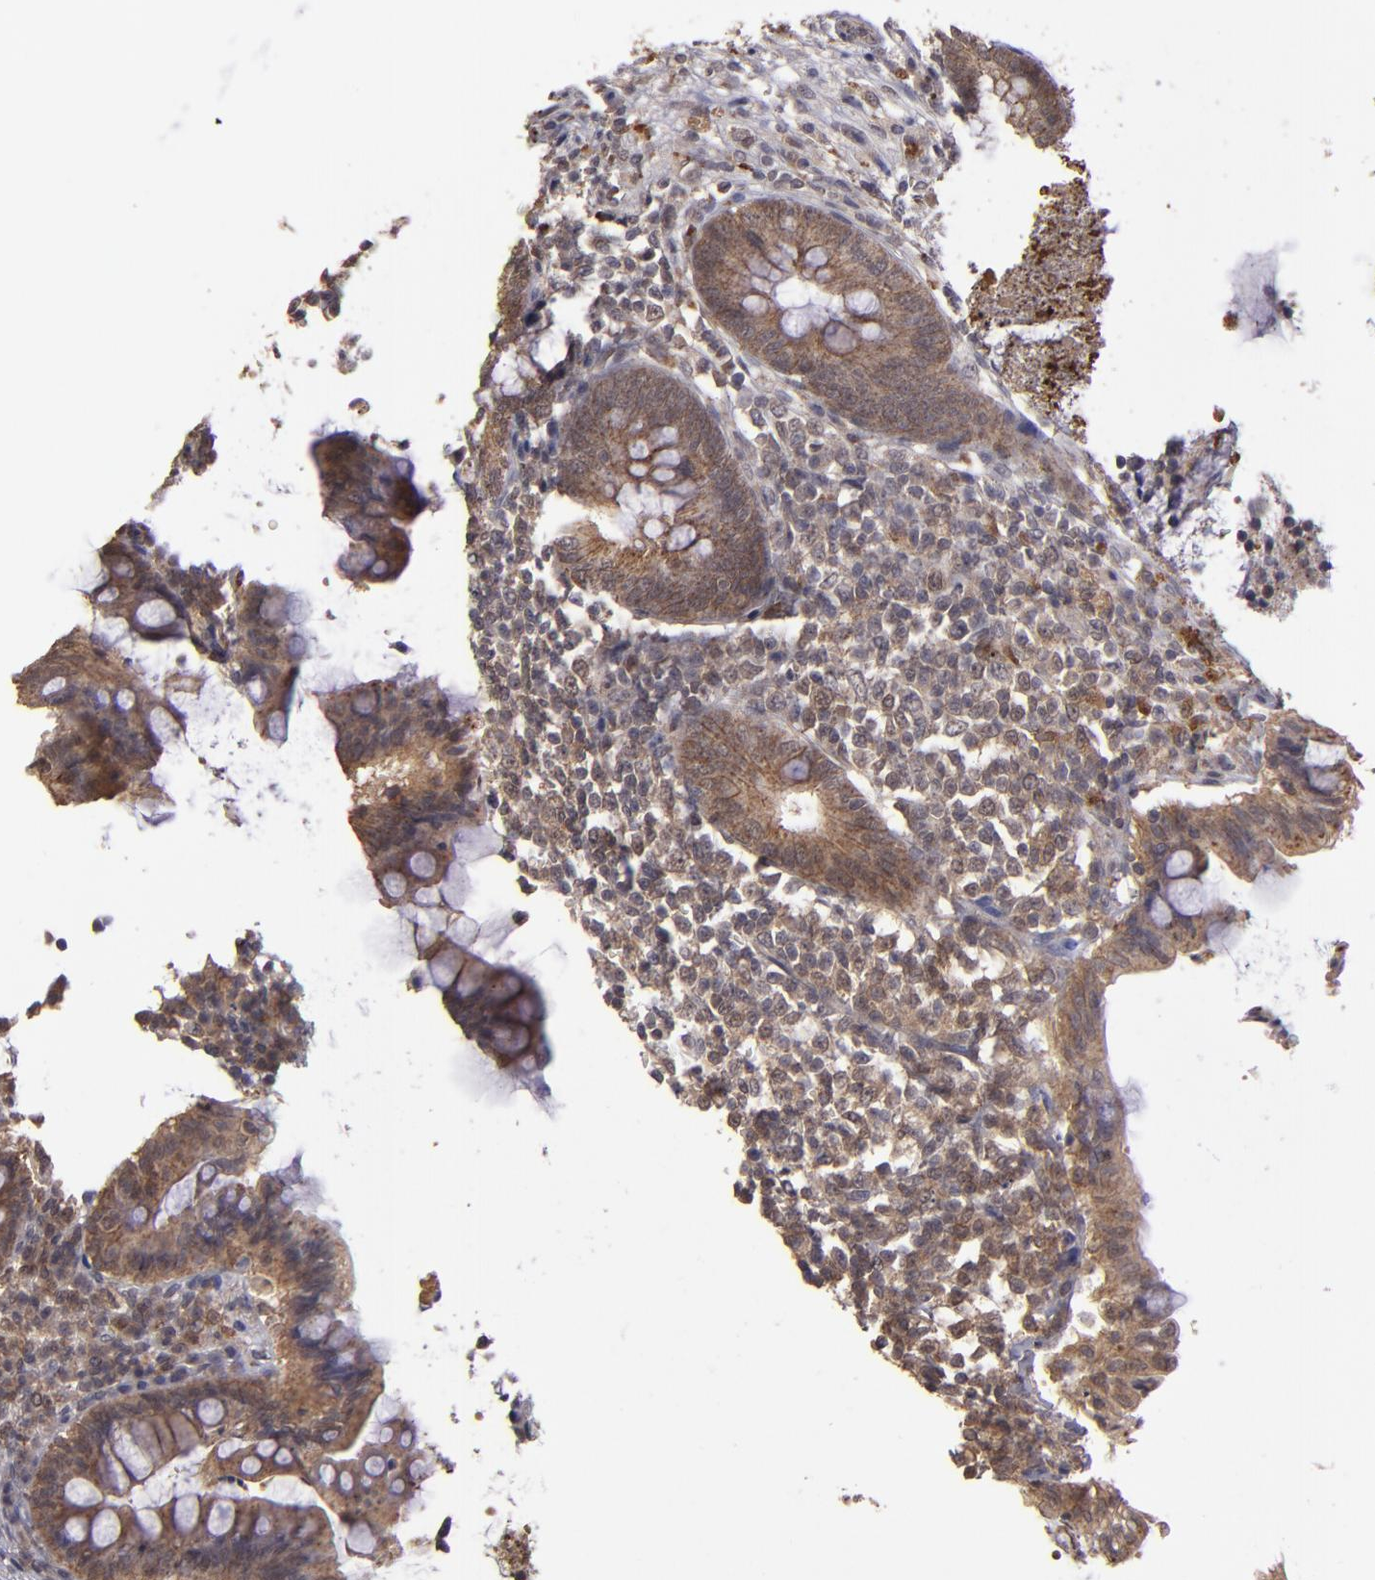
{"staining": {"intensity": "moderate", "quantity": ">75%", "location": "cytoplasmic/membranous"}, "tissue": "appendix", "cell_type": "Glandular cells", "image_type": "normal", "snomed": [{"axis": "morphology", "description": "Normal tissue, NOS"}, {"axis": "topography", "description": "Appendix"}], "caption": "Protein expression analysis of unremarkable appendix shows moderate cytoplasmic/membranous staining in about >75% of glandular cells. Ihc stains the protein in brown and the nuclei are stained blue.", "gene": "SIPA1L1", "patient": {"sex": "female", "age": 66}}